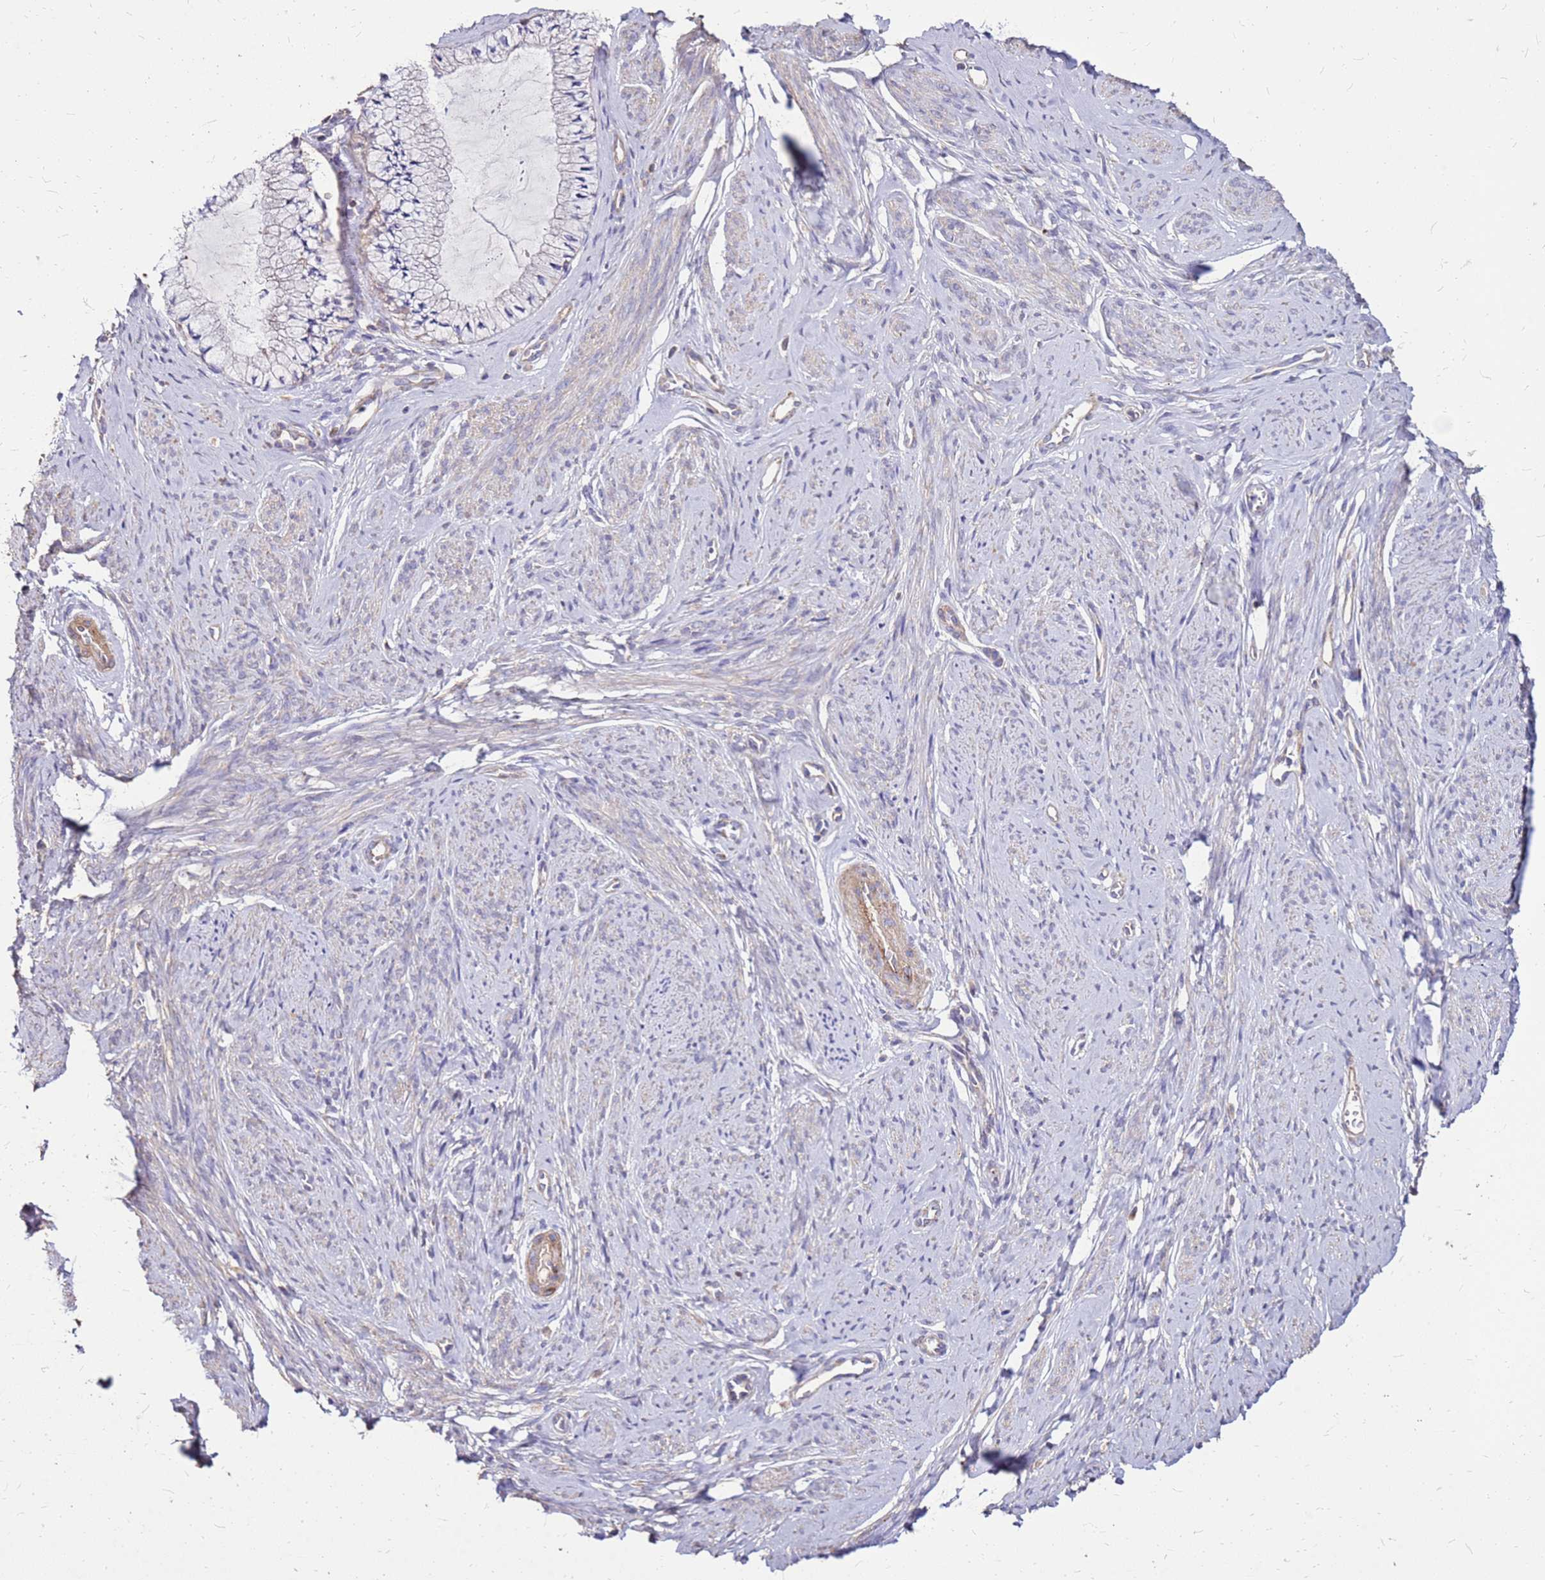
{"staining": {"intensity": "moderate", "quantity": "25%-75%", "location": "cytoplasmic/membranous"}, "tissue": "cervix", "cell_type": "Glandular cells", "image_type": "normal", "snomed": [{"axis": "morphology", "description": "Normal tissue, NOS"}, {"axis": "topography", "description": "Cervix"}], "caption": "Immunohistochemistry of unremarkable cervix demonstrates medium levels of moderate cytoplasmic/membranous positivity in about 25%-75% of glandular cells.", "gene": "EXD3", "patient": {"sex": "female", "age": 42}}